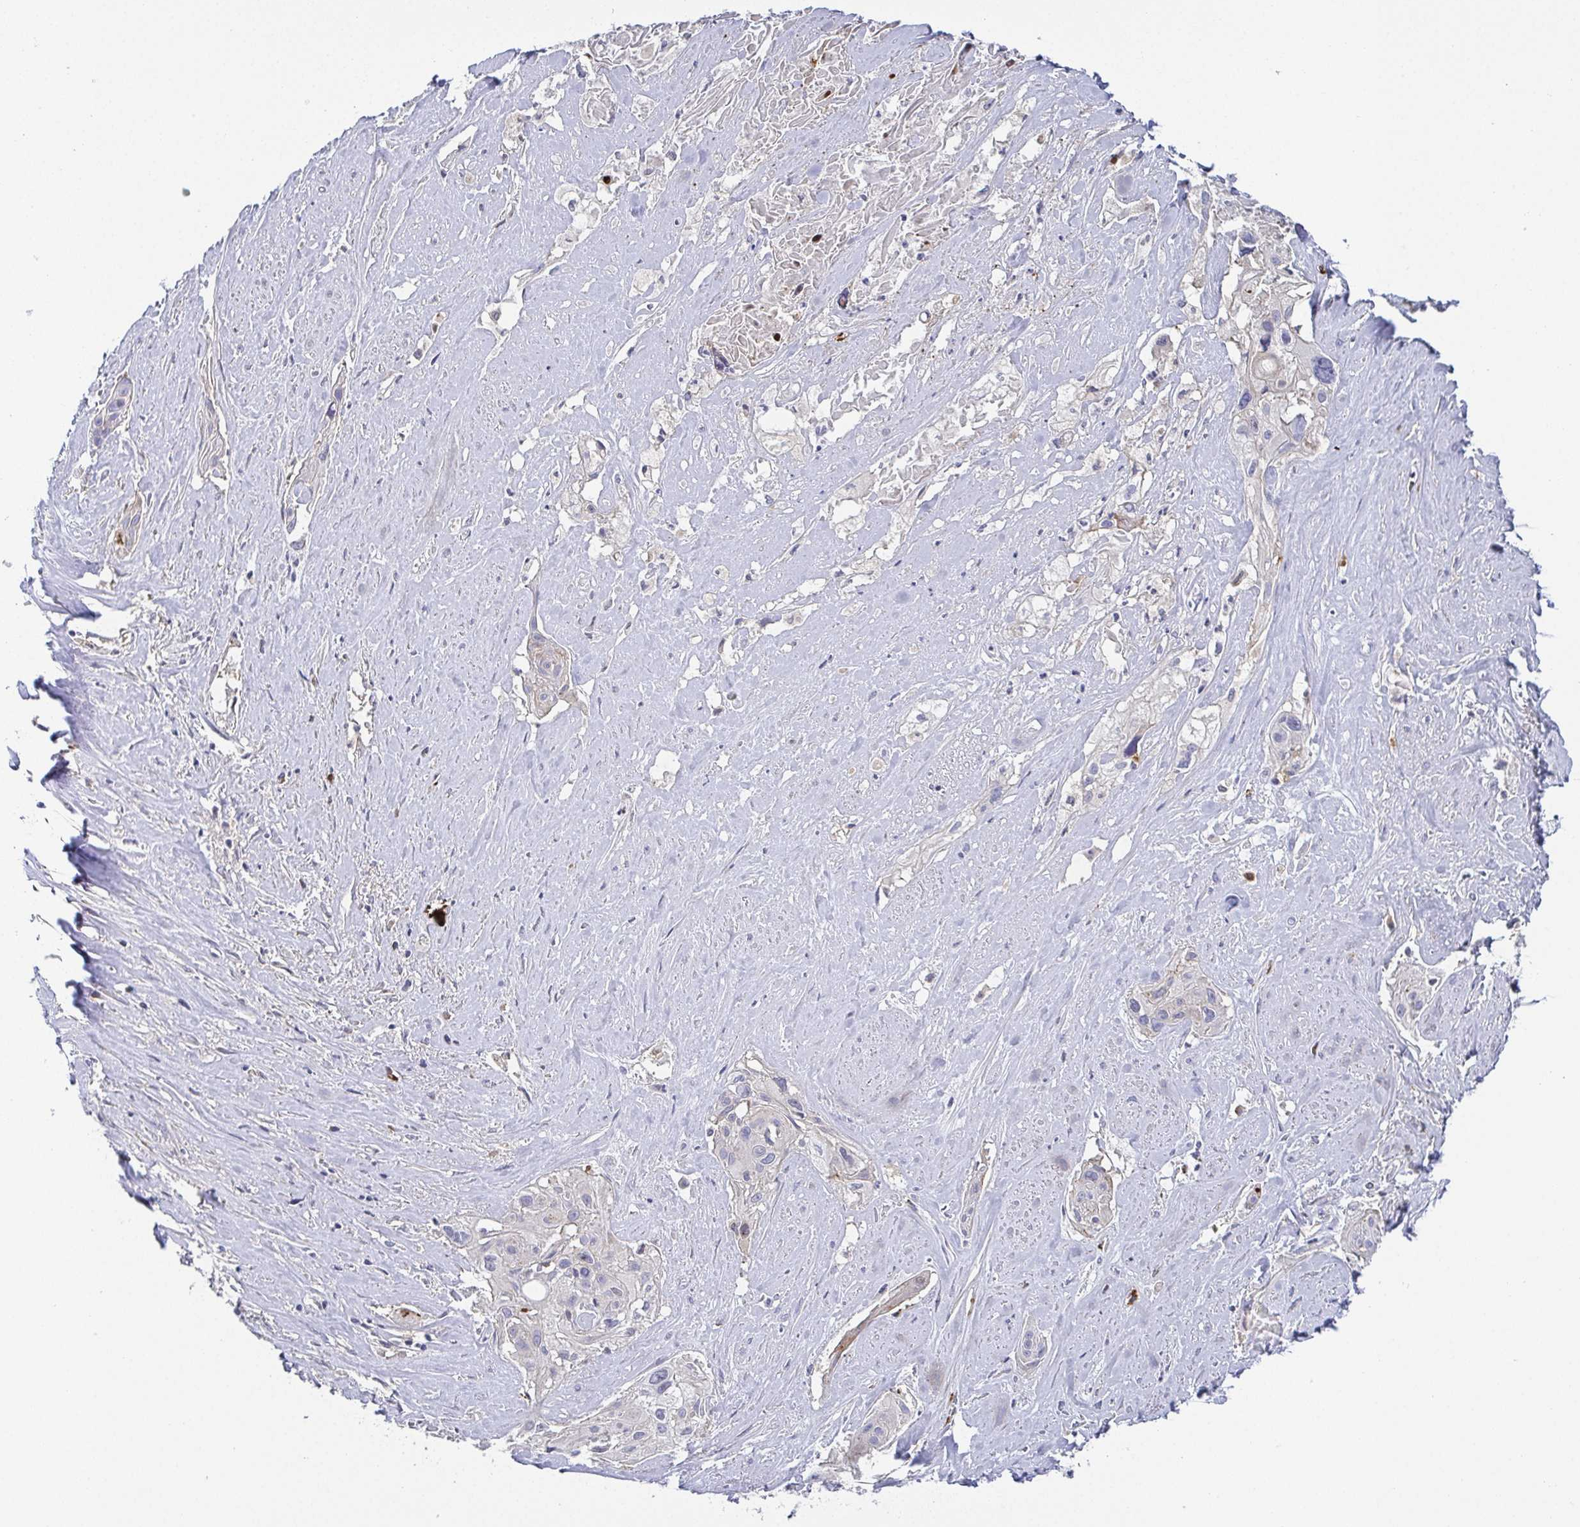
{"staining": {"intensity": "weak", "quantity": "<25%", "location": "cytoplasmic/membranous"}, "tissue": "cervical cancer", "cell_type": "Tumor cells", "image_type": "cancer", "snomed": [{"axis": "morphology", "description": "Squamous cell carcinoma, NOS"}, {"axis": "topography", "description": "Cervix"}], "caption": "High magnification brightfield microscopy of cervical cancer stained with DAB (3,3'-diaminobenzidine) (brown) and counterstained with hematoxylin (blue): tumor cells show no significant expression.", "gene": "RNASE7", "patient": {"sex": "female", "age": 49}}